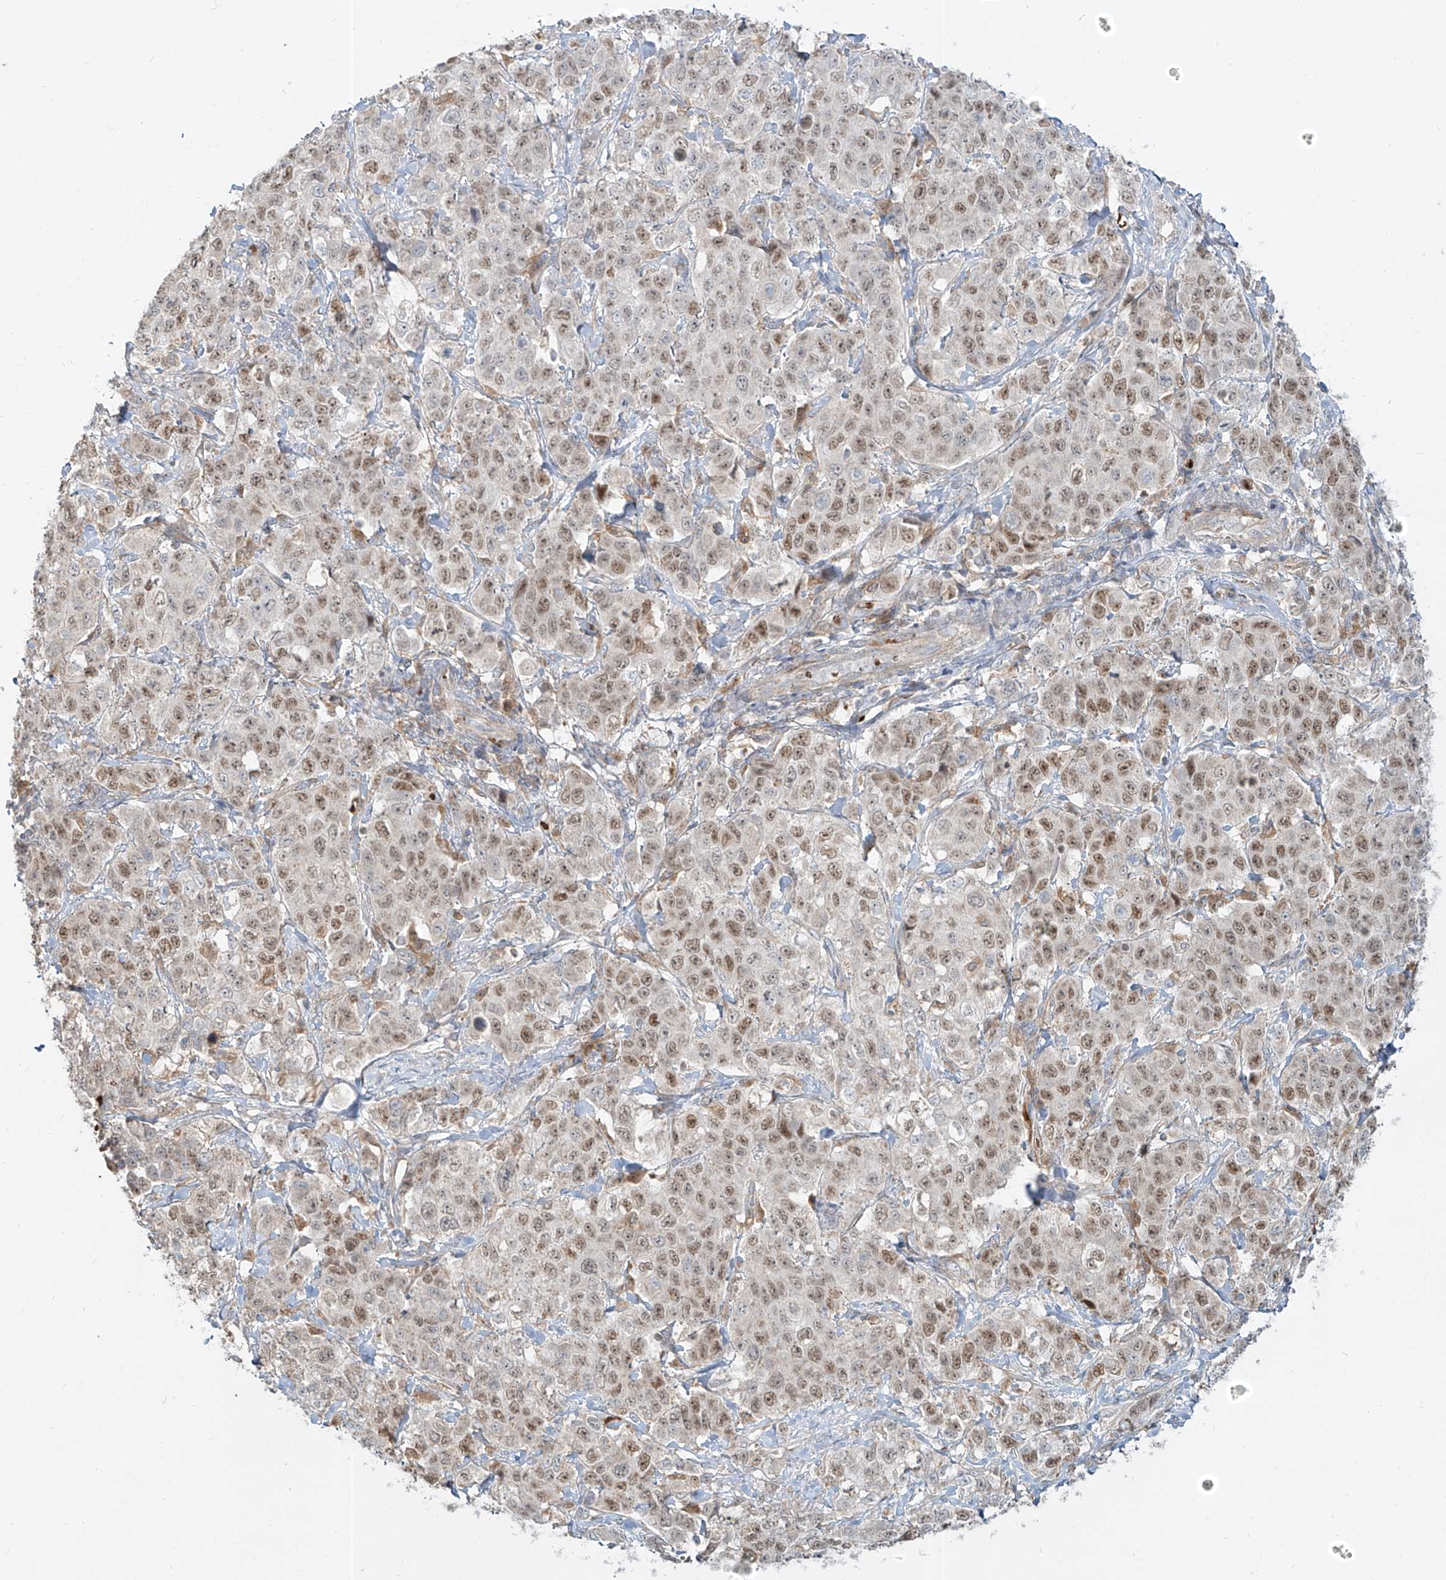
{"staining": {"intensity": "moderate", "quantity": ">75%", "location": "nuclear"}, "tissue": "stomach cancer", "cell_type": "Tumor cells", "image_type": "cancer", "snomed": [{"axis": "morphology", "description": "Adenocarcinoma, NOS"}, {"axis": "topography", "description": "Stomach"}], "caption": "The immunohistochemical stain highlights moderate nuclear staining in tumor cells of stomach cancer (adenocarcinoma) tissue.", "gene": "FGD2", "patient": {"sex": "male", "age": 48}}